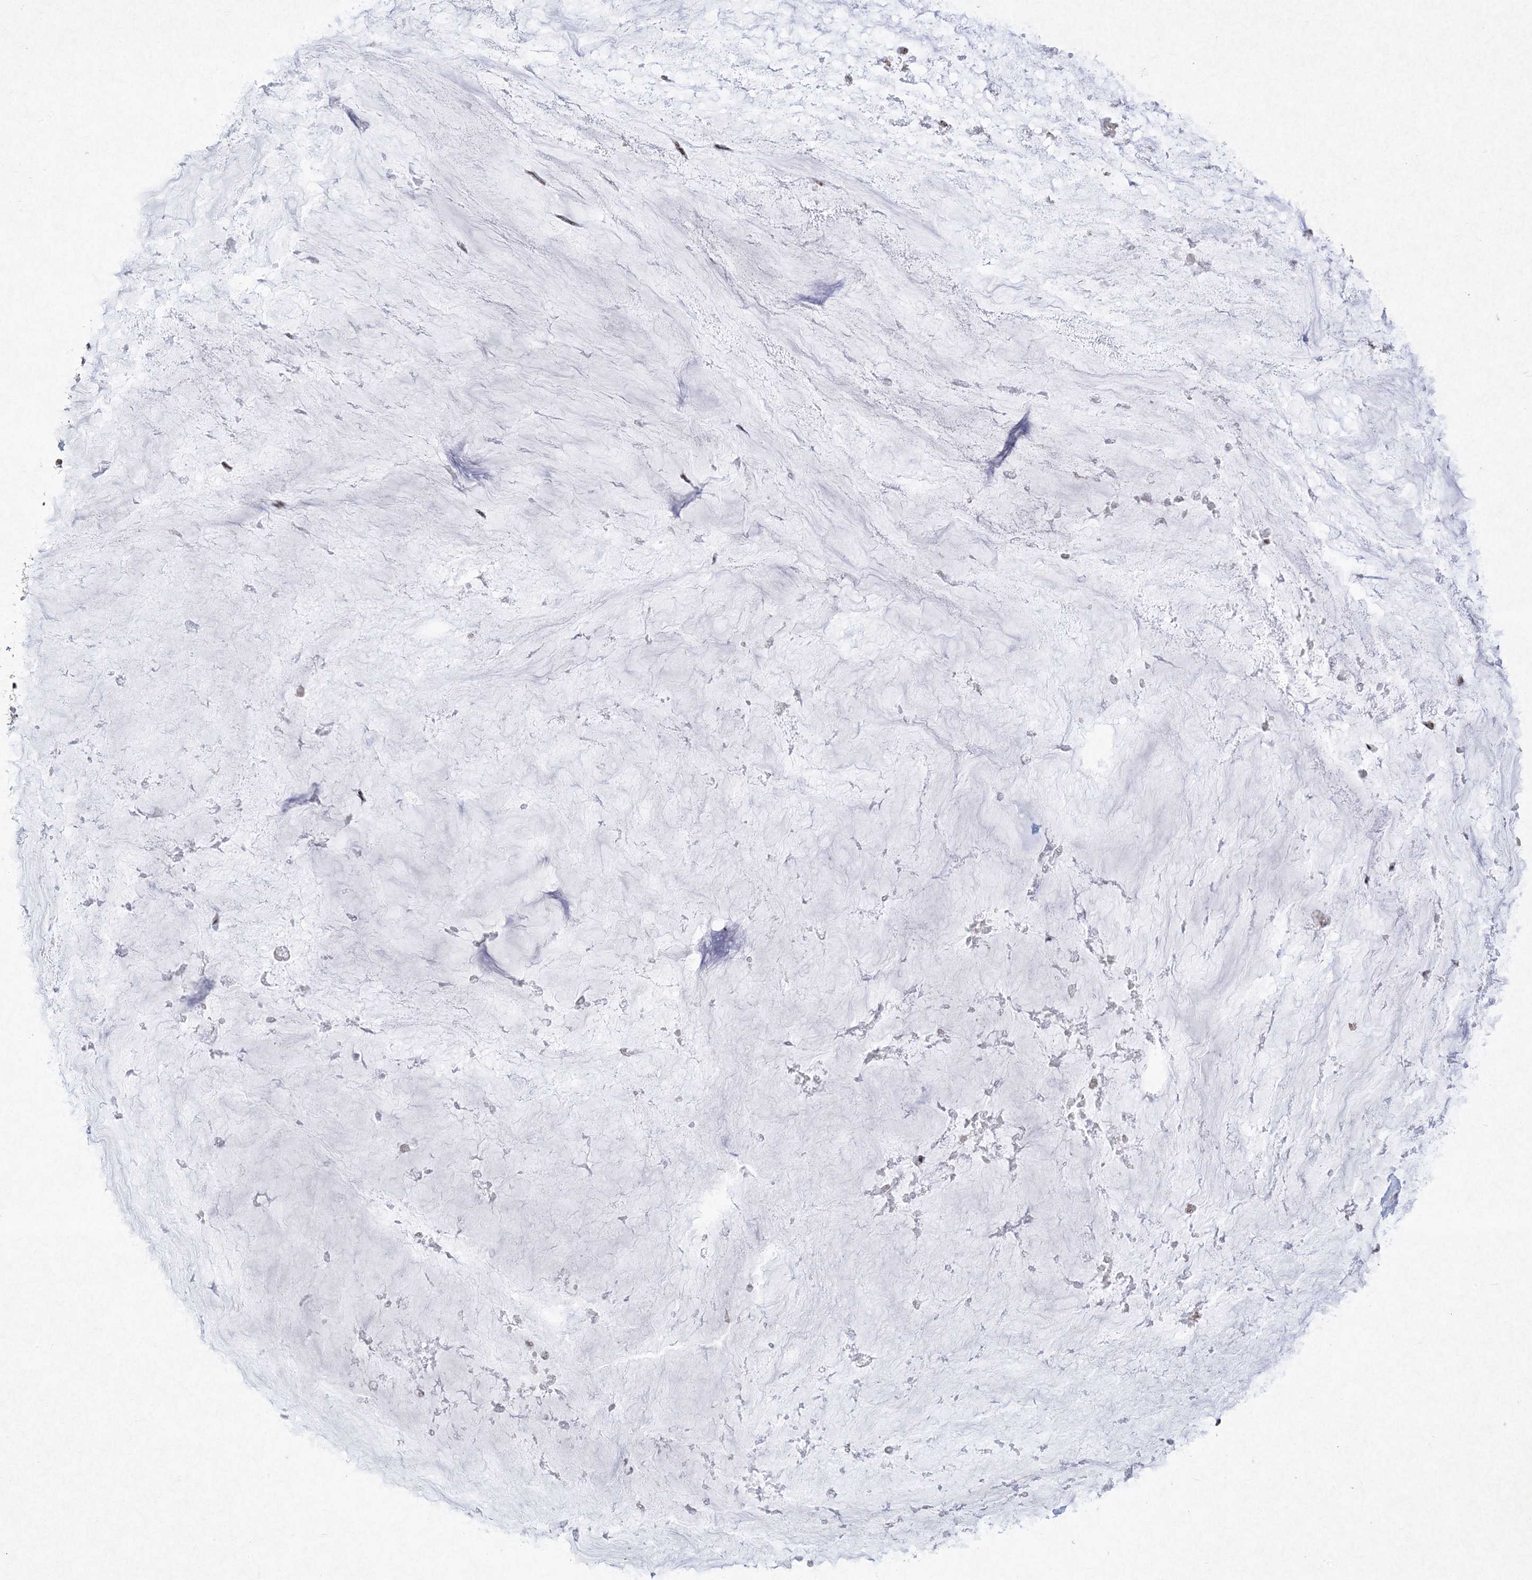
{"staining": {"intensity": "moderate", "quantity": ">75%", "location": "nuclear"}, "tissue": "pancreatic cancer", "cell_type": "Tumor cells", "image_type": "cancer", "snomed": [{"axis": "morphology", "description": "Adenocarcinoma, NOS"}, {"axis": "topography", "description": "Pancreas"}], "caption": "Adenocarcinoma (pancreatic) stained with DAB IHC shows medium levels of moderate nuclear expression in about >75% of tumor cells.", "gene": "PKNOX2", "patient": {"sex": "male", "age": 41}}